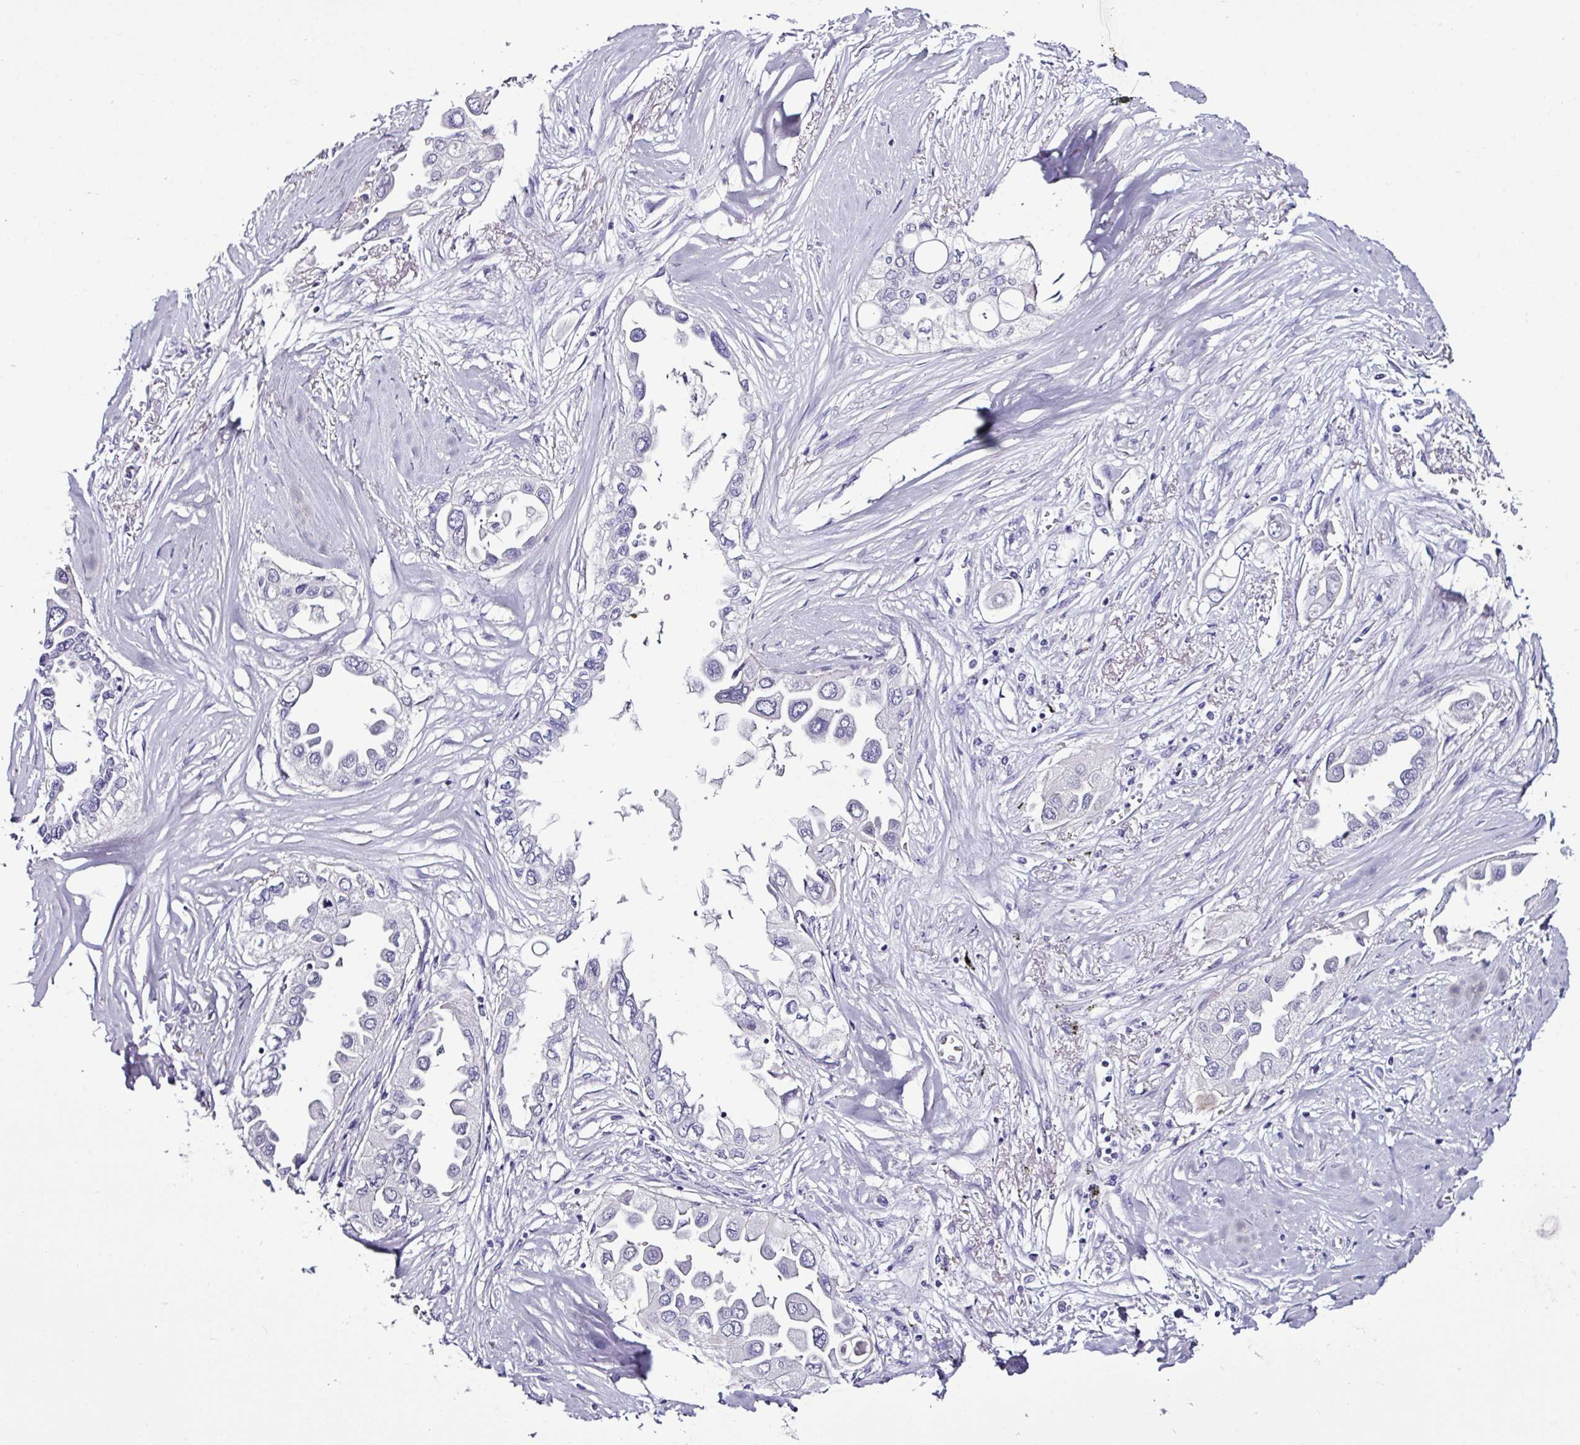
{"staining": {"intensity": "negative", "quantity": "none", "location": "none"}, "tissue": "lung cancer", "cell_type": "Tumor cells", "image_type": "cancer", "snomed": [{"axis": "morphology", "description": "Adenocarcinoma, NOS"}, {"axis": "topography", "description": "Lung"}], "caption": "The micrograph reveals no significant positivity in tumor cells of lung cancer (adenocarcinoma). (IHC, brightfield microscopy, high magnification).", "gene": "GLP2R", "patient": {"sex": "female", "age": 76}}